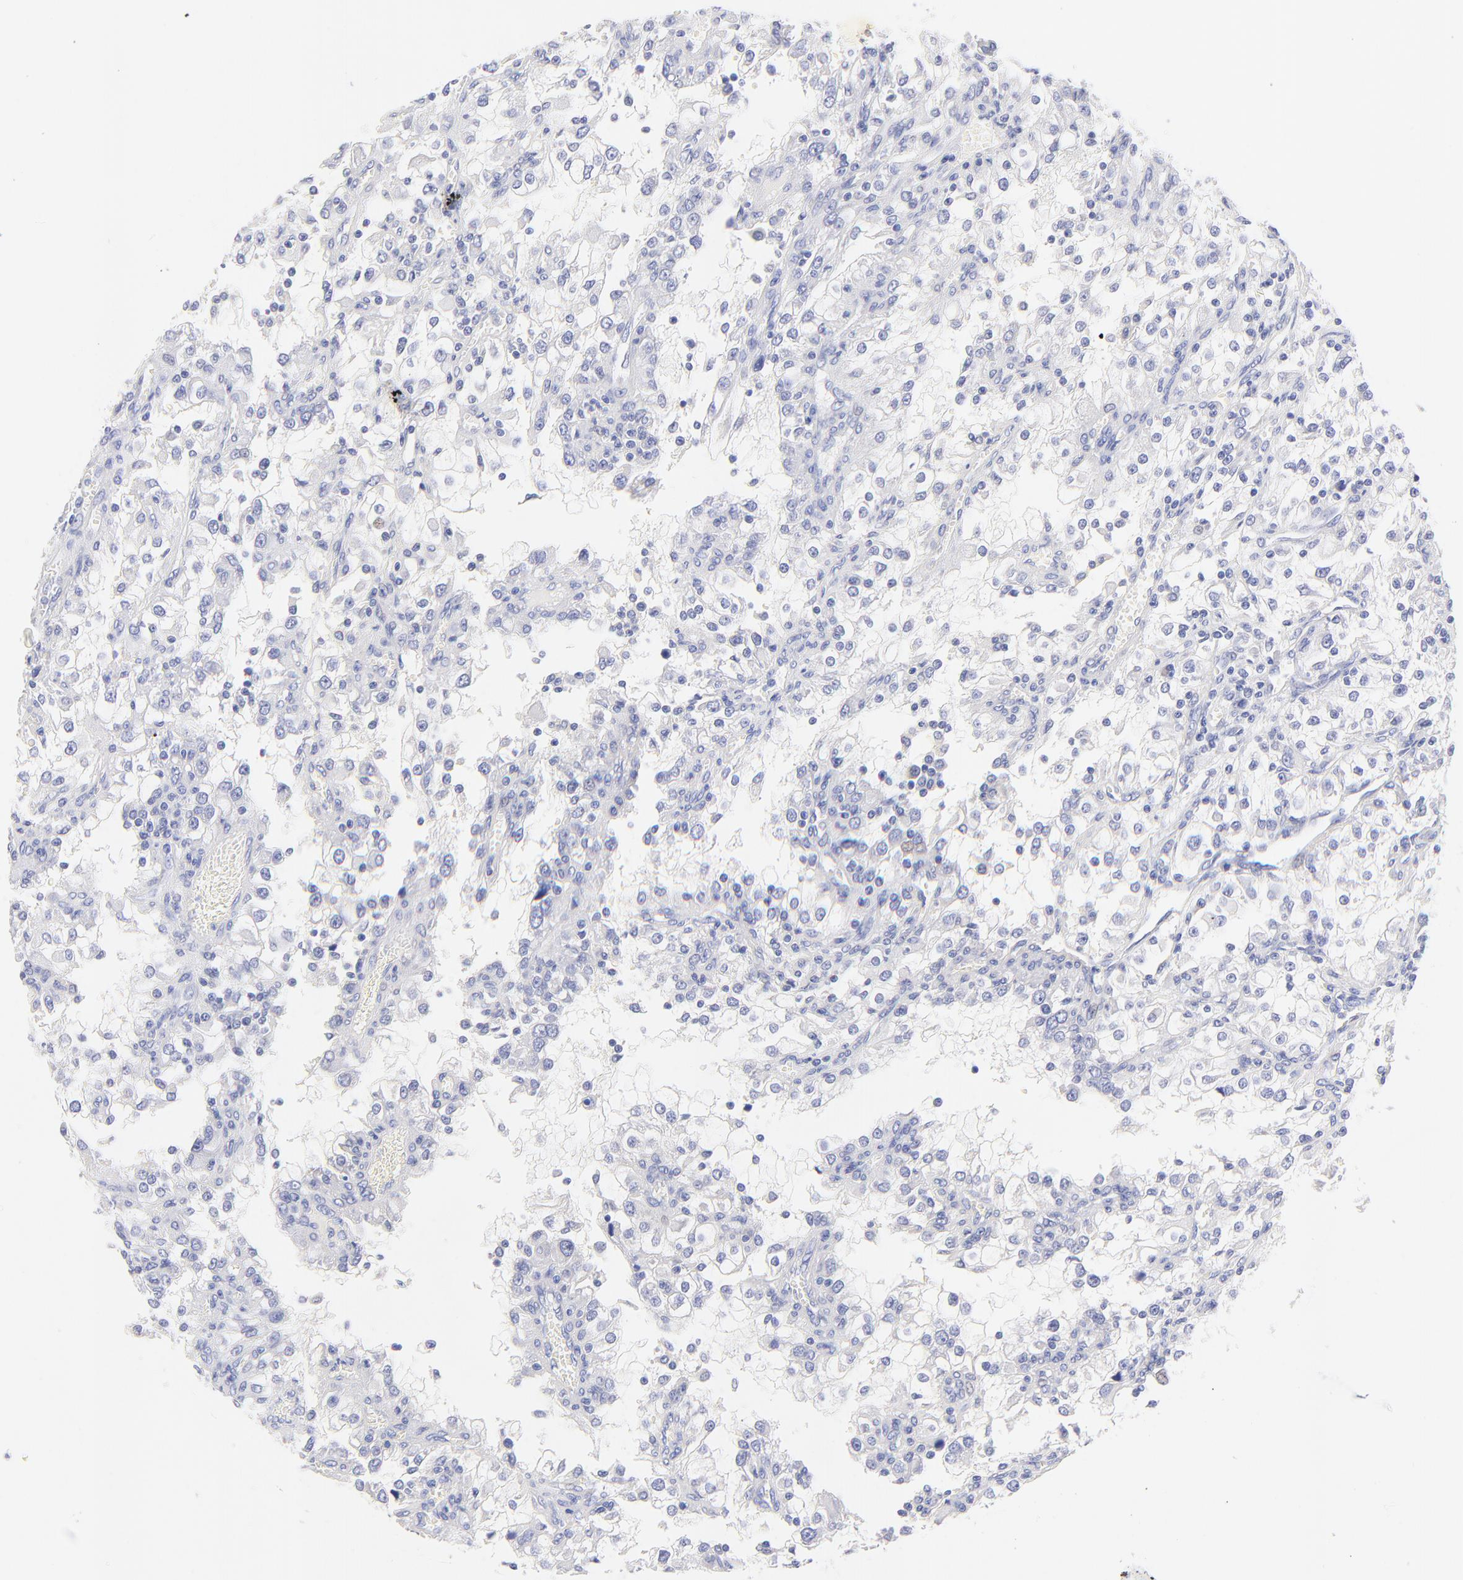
{"staining": {"intensity": "negative", "quantity": "none", "location": "none"}, "tissue": "renal cancer", "cell_type": "Tumor cells", "image_type": "cancer", "snomed": [{"axis": "morphology", "description": "Adenocarcinoma, NOS"}, {"axis": "topography", "description": "Kidney"}], "caption": "Histopathology image shows no protein expression in tumor cells of renal cancer (adenocarcinoma) tissue.", "gene": "EBP", "patient": {"sex": "female", "age": 52}}